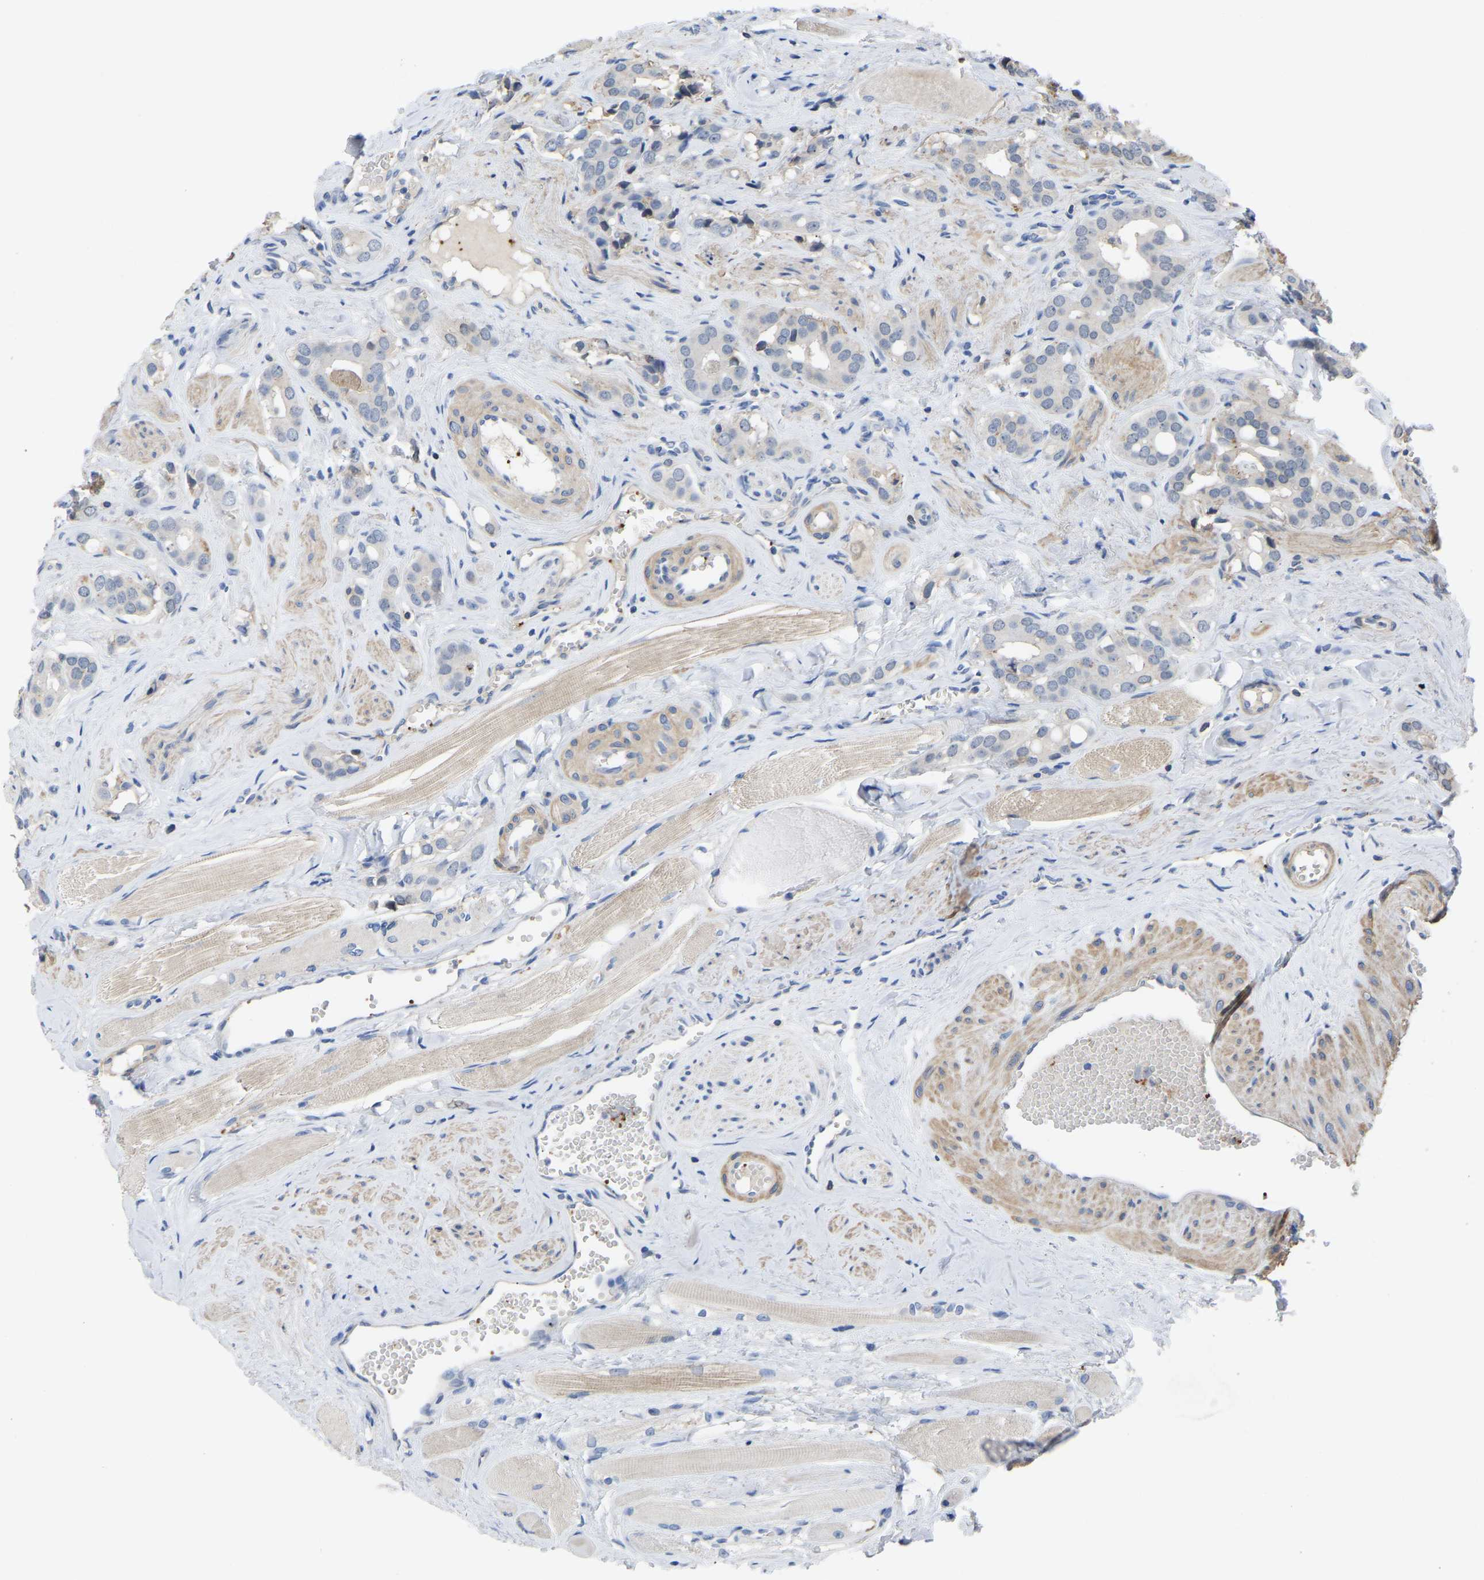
{"staining": {"intensity": "negative", "quantity": "none", "location": "none"}, "tissue": "prostate cancer", "cell_type": "Tumor cells", "image_type": "cancer", "snomed": [{"axis": "morphology", "description": "Adenocarcinoma, High grade"}, {"axis": "topography", "description": "Prostate"}], "caption": "There is no significant staining in tumor cells of adenocarcinoma (high-grade) (prostate).", "gene": "ZNF449", "patient": {"sex": "male", "age": 52}}